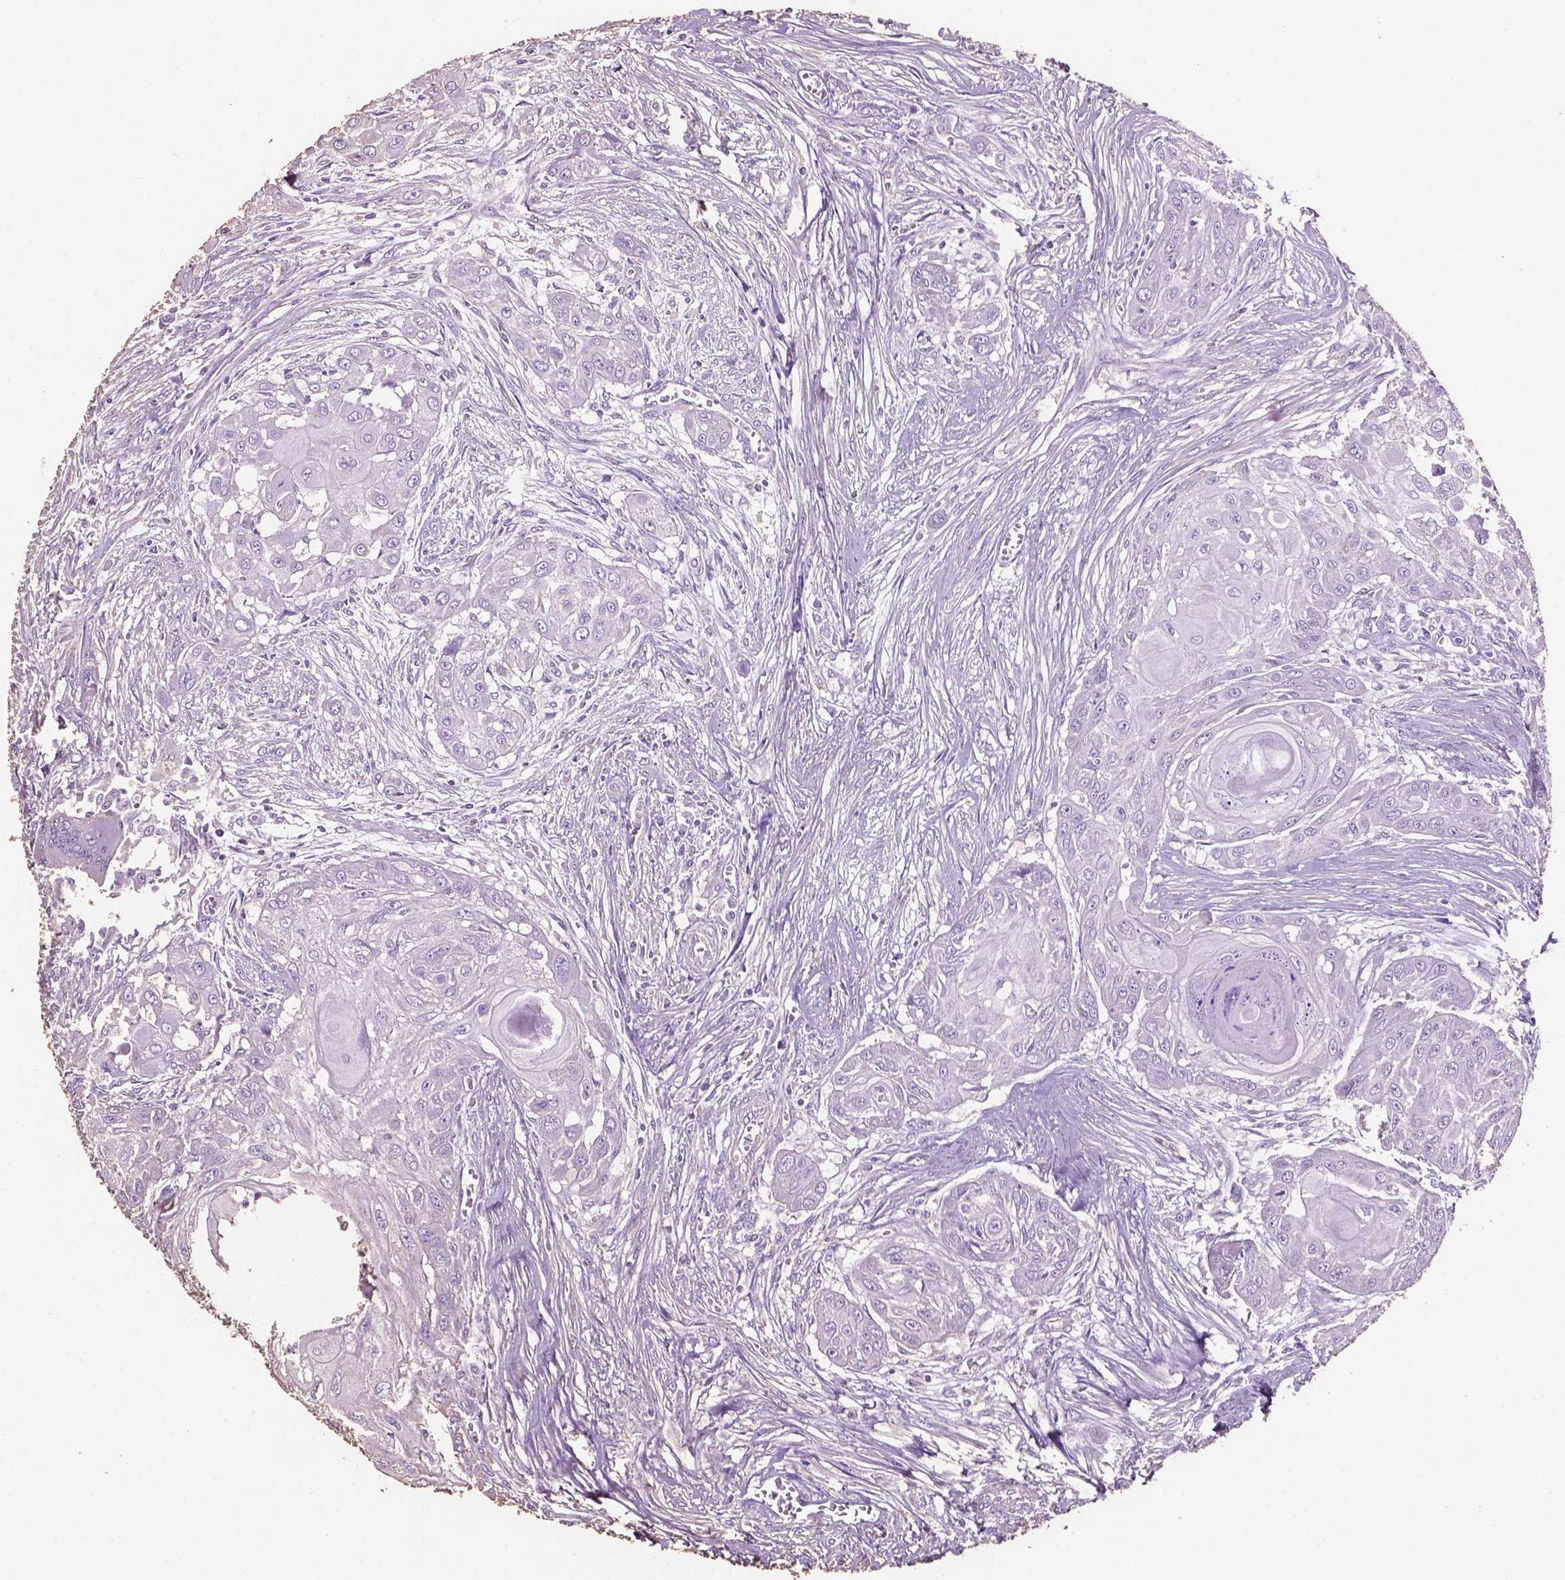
{"staining": {"intensity": "negative", "quantity": "none", "location": "none"}, "tissue": "head and neck cancer", "cell_type": "Tumor cells", "image_type": "cancer", "snomed": [{"axis": "morphology", "description": "Squamous cell carcinoma, NOS"}, {"axis": "topography", "description": "Oral tissue"}, {"axis": "topography", "description": "Head-Neck"}], "caption": "DAB (3,3'-diaminobenzidine) immunohistochemical staining of human head and neck squamous cell carcinoma displays no significant positivity in tumor cells.", "gene": "COMMD4", "patient": {"sex": "male", "age": 71}}